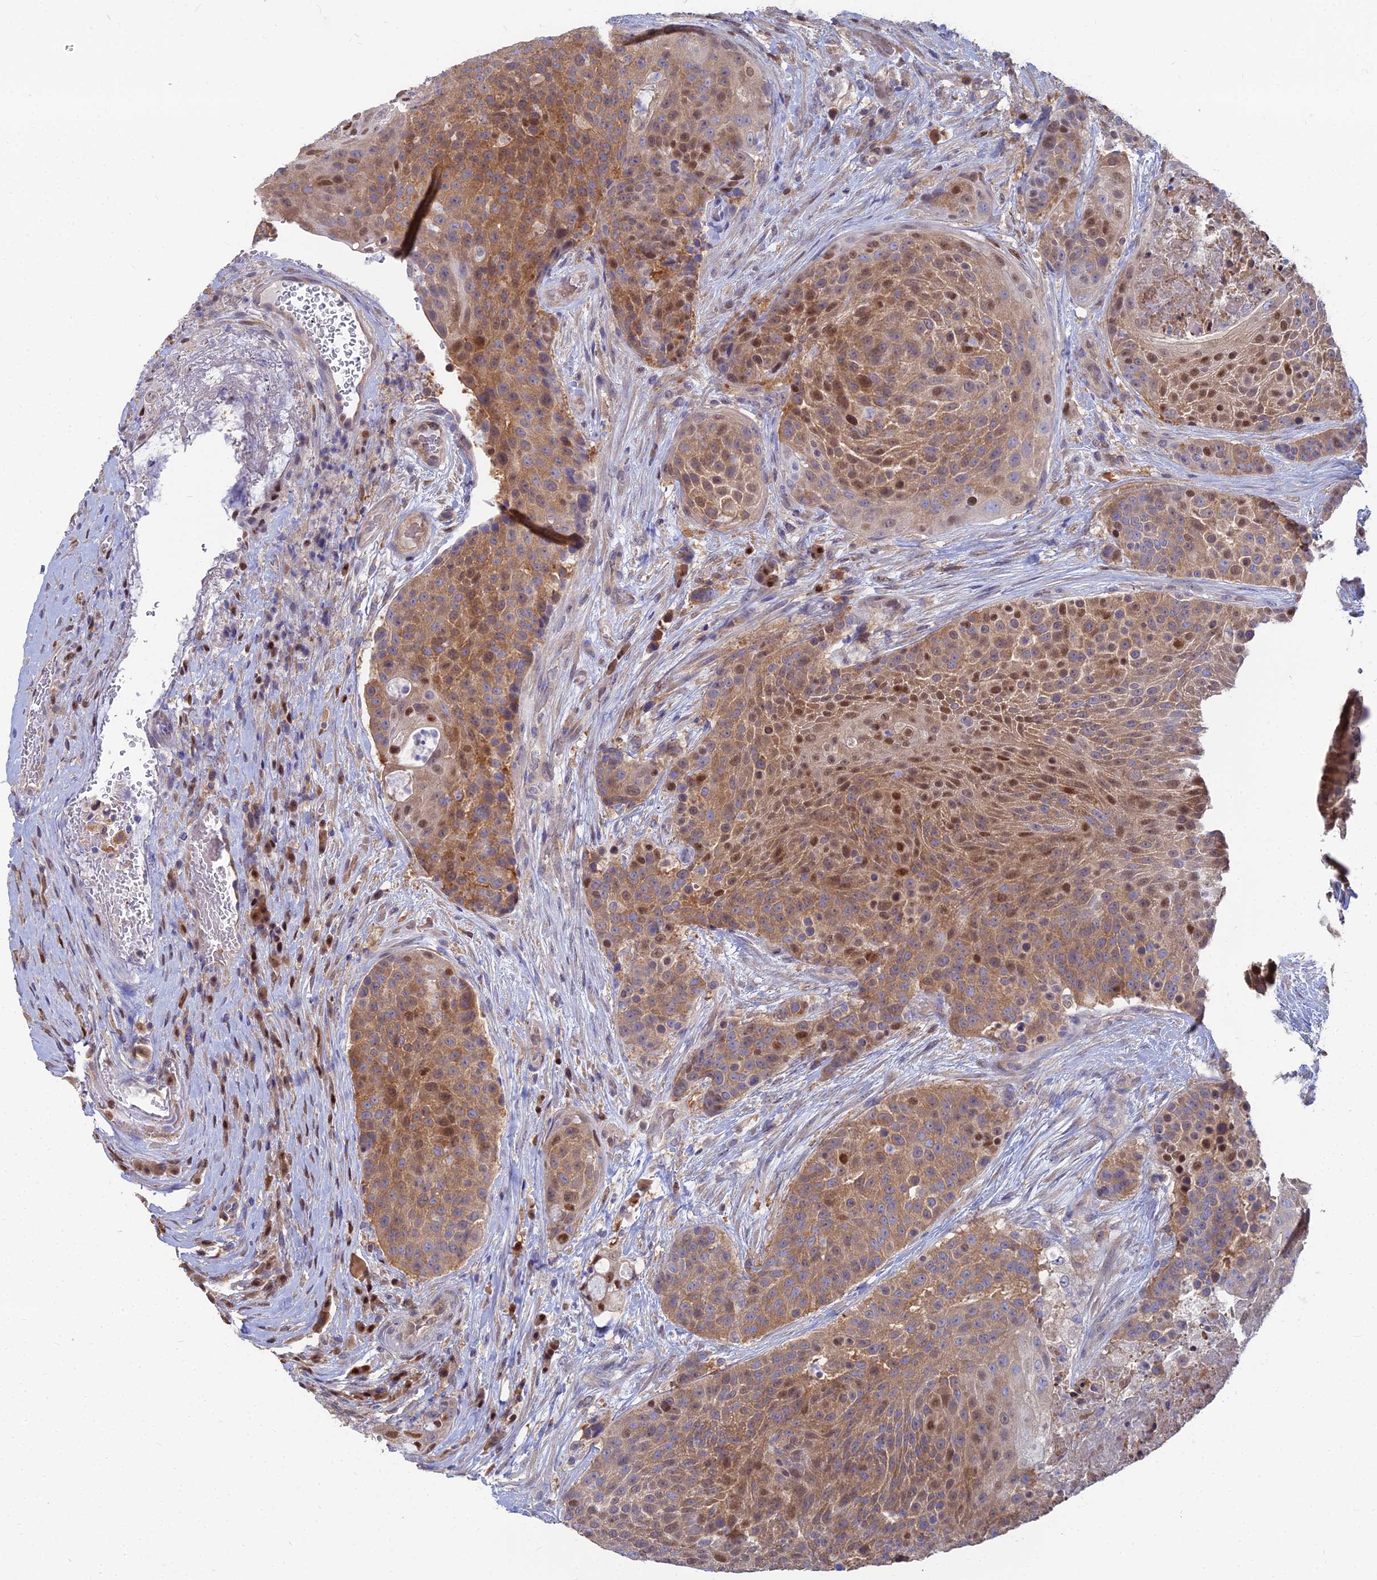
{"staining": {"intensity": "moderate", "quantity": ">75%", "location": "cytoplasmic/membranous,nuclear"}, "tissue": "urothelial cancer", "cell_type": "Tumor cells", "image_type": "cancer", "snomed": [{"axis": "morphology", "description": "Urothelial carcinoma, High grade"}, {"axis": "topography", "description": "Urinary bladder"}], "caption": "DAB (3,3'-diaminobenzidine) immunohistochemical staining of human urothelial cancer reveals moderate cytoplasmic/membranous and nuclear protein positivity in approximately >75% of tumor cells. Using DAB (3,3'-diaminobenzidine) (brown) and hematoxylin (blue) stains, captured at high magnification using brightfield microscopy.", "gene": "DNPEP", "patient": {"sex": "female", "age": 63}}